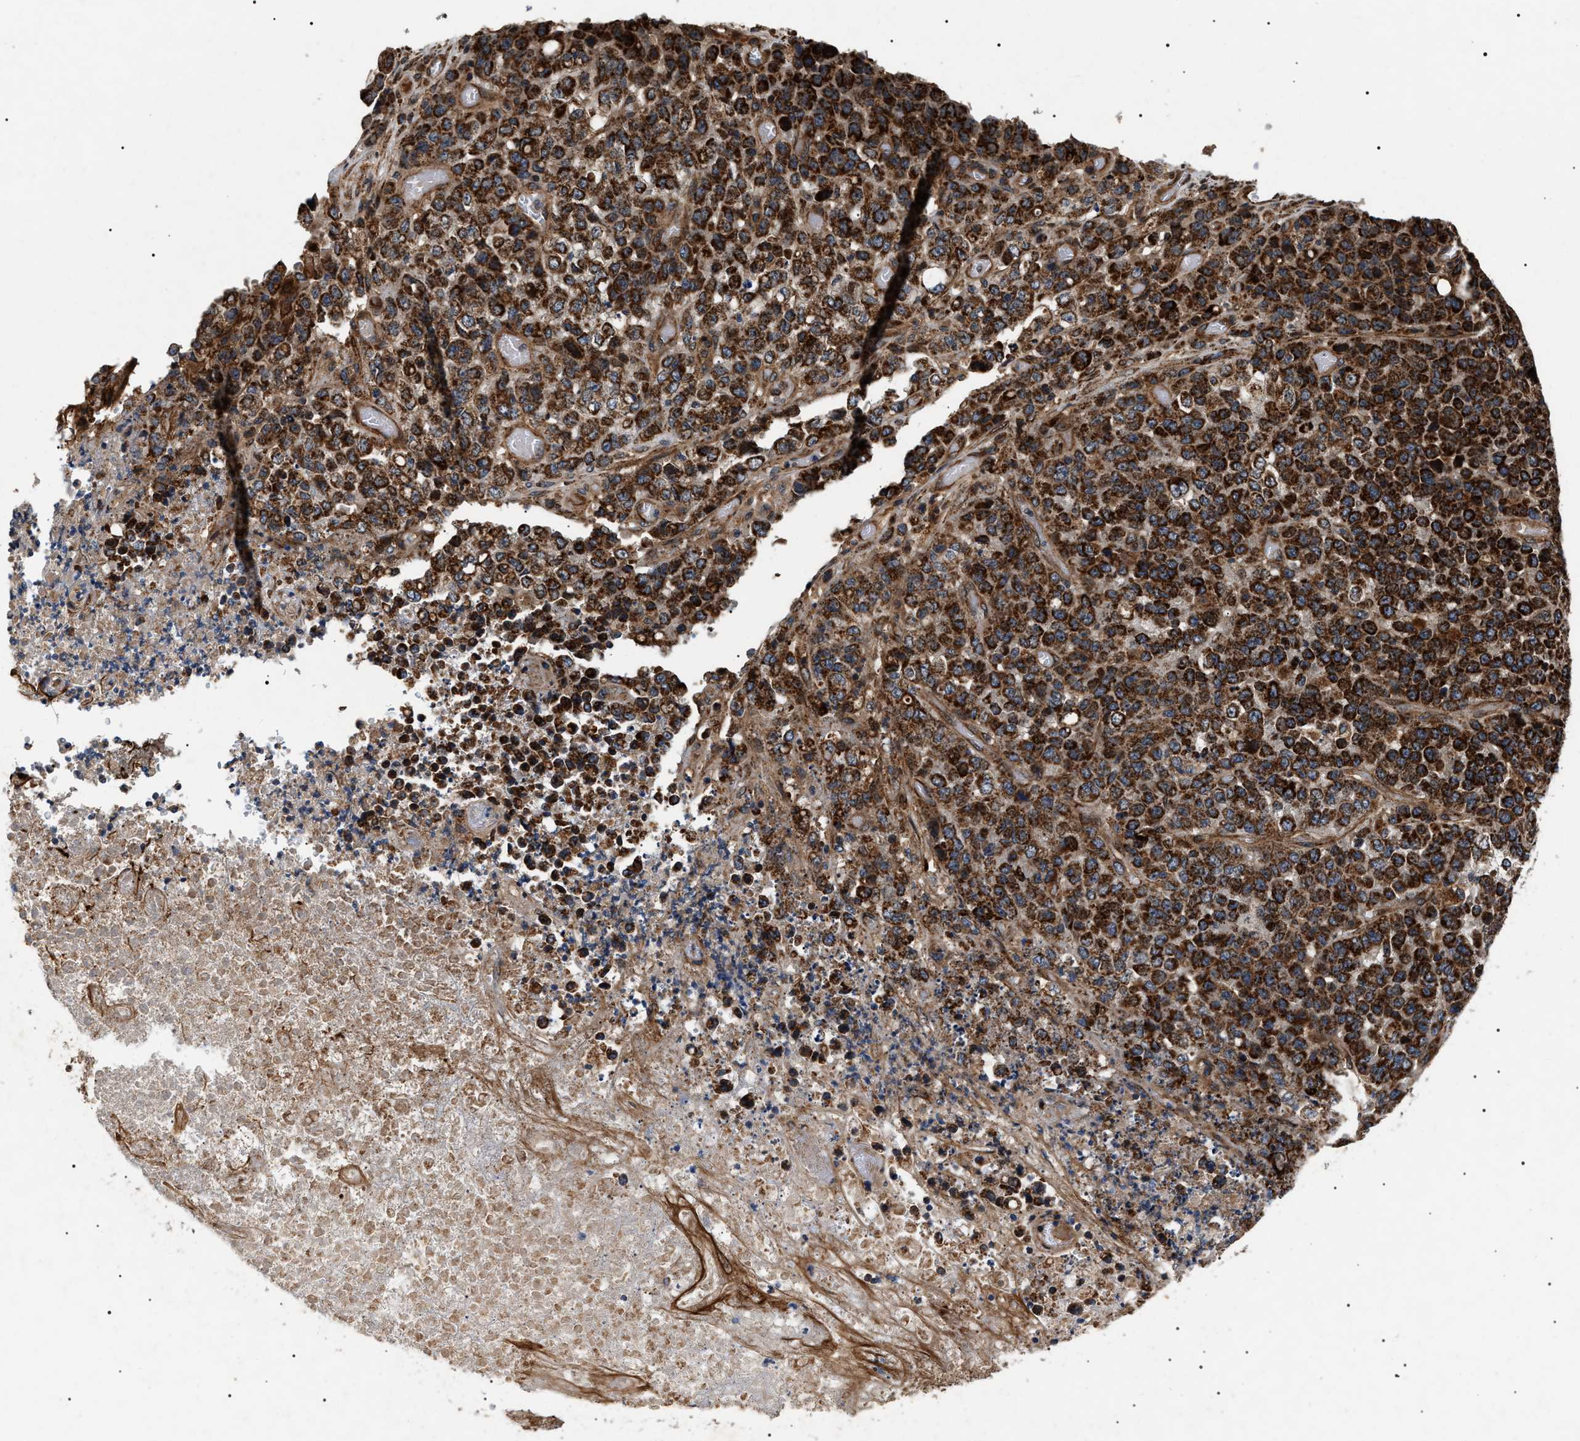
{"staining": {"intensity": "strong", "quantity": ">75%", "location": "cytoplasmic/membranous"}, "tissue": "stomach cancer", "cell_type": "Tumor cells", "image_type": "cancer", "snomed": [{"axis": "morphology", "description": "Adenocarcinoma, NOS"}, {"axis": "topography", "description": "Stomach"}], "caption": "Protein staining of stomach cancer tissue displays strong cytoplasmic/membranous expression in approximately >75% of tumor cells.", "gene": "ZBTB26", "patient": {"sex": "female", "age": 73}}